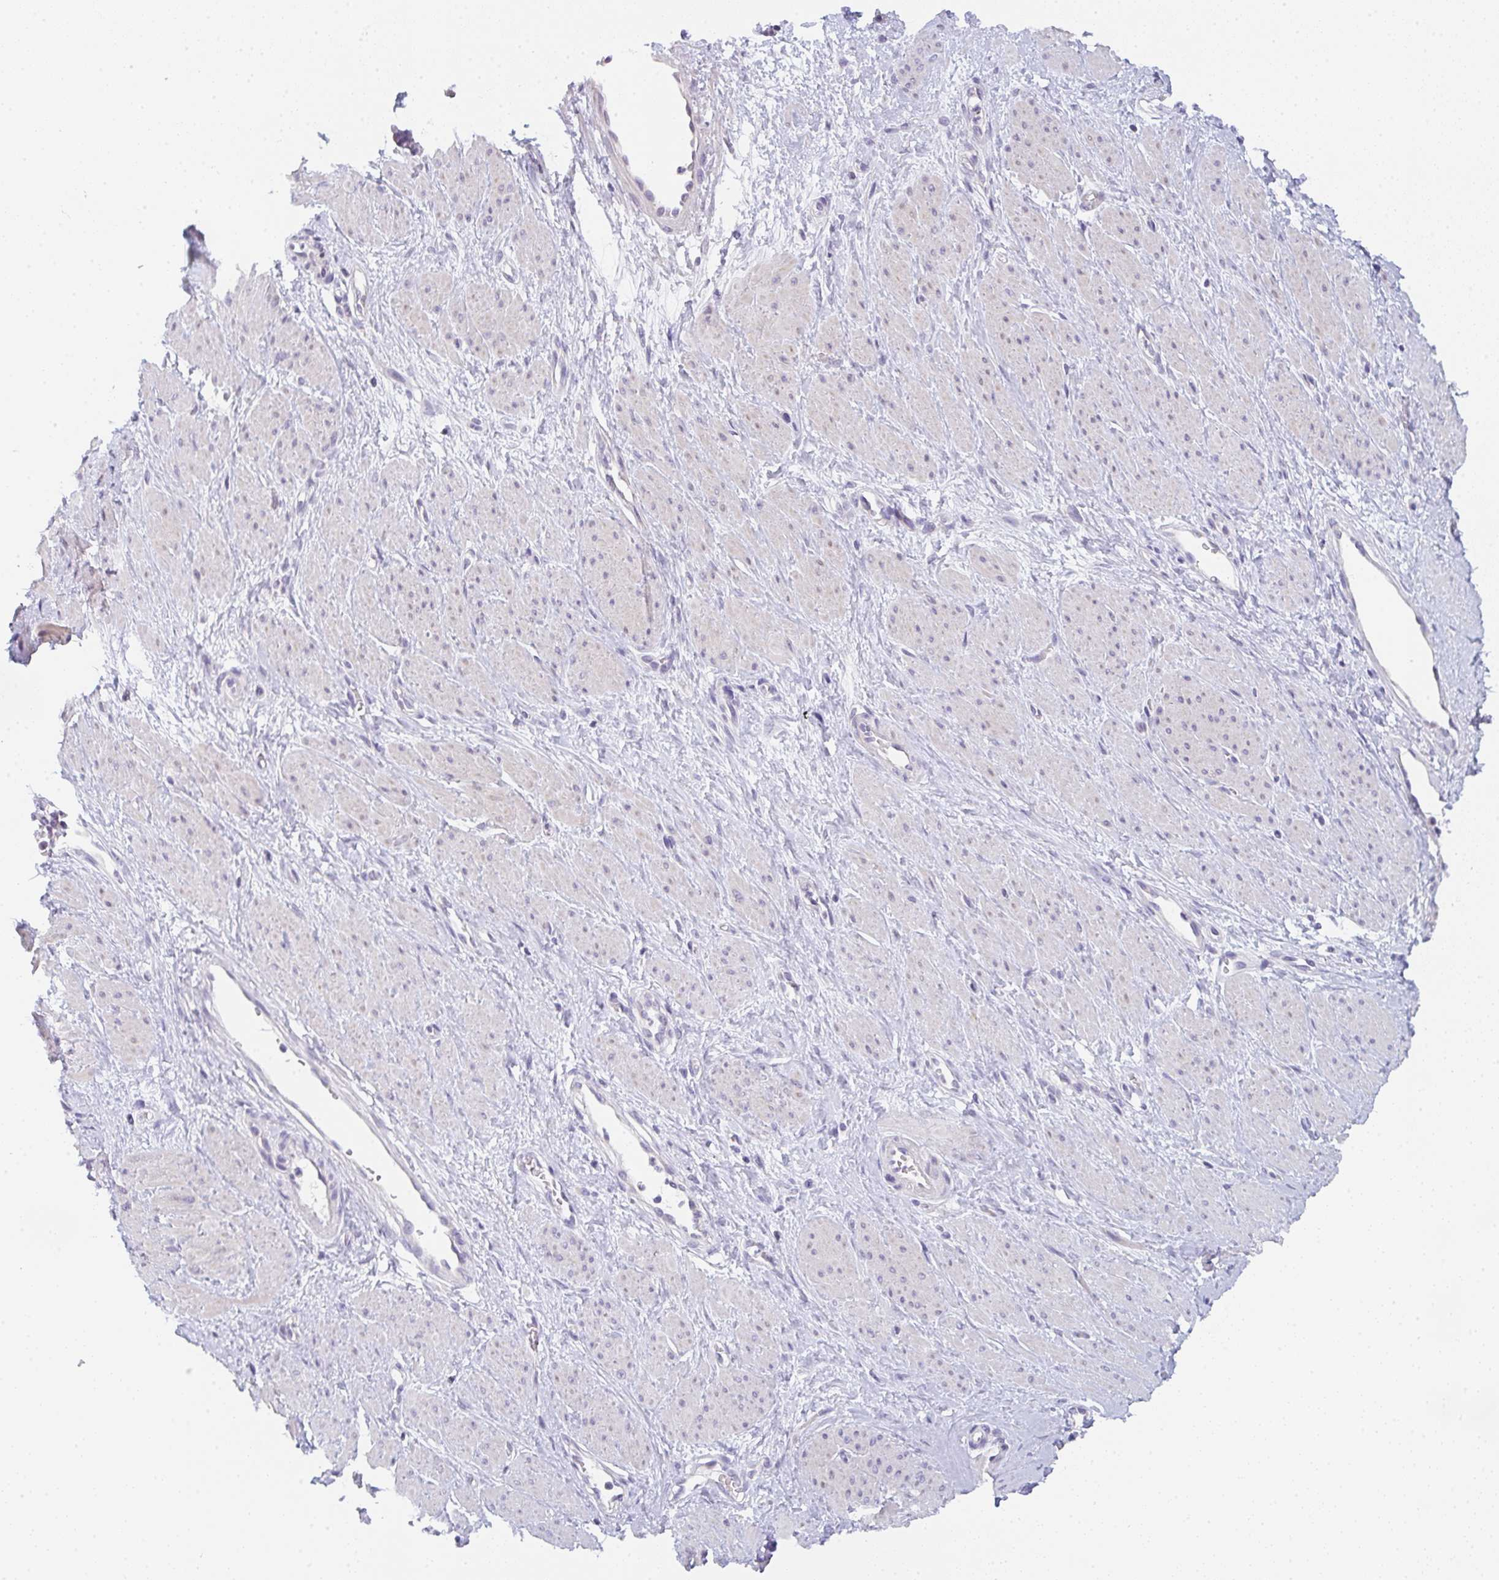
{"staining": {"intensity": "negative", "quantity": "none", "location": "none"}, "tissue": "smooth muscle", "cell_type": "Smooth muscle cells", "image_type": "normal", "snomed": [{"axis": "morphology", "description": "Normal tissue, NOS"}, {"axis": "topography", "description": "Smooth muscle"}, {"axis": "topography", "description": "Uterus"}], "caption": "Smooth muscle was stained to show a protein in brown. There is no significant positivity in smooth muscle cells. (Stains: DAB immunohistochemistry (IHC) with hematoxylin counter stain, Microscopy: brightfield microscopy at high magnification).", "gene": "CACNA1S", "patient": {"sex": "female", "age": 39}}